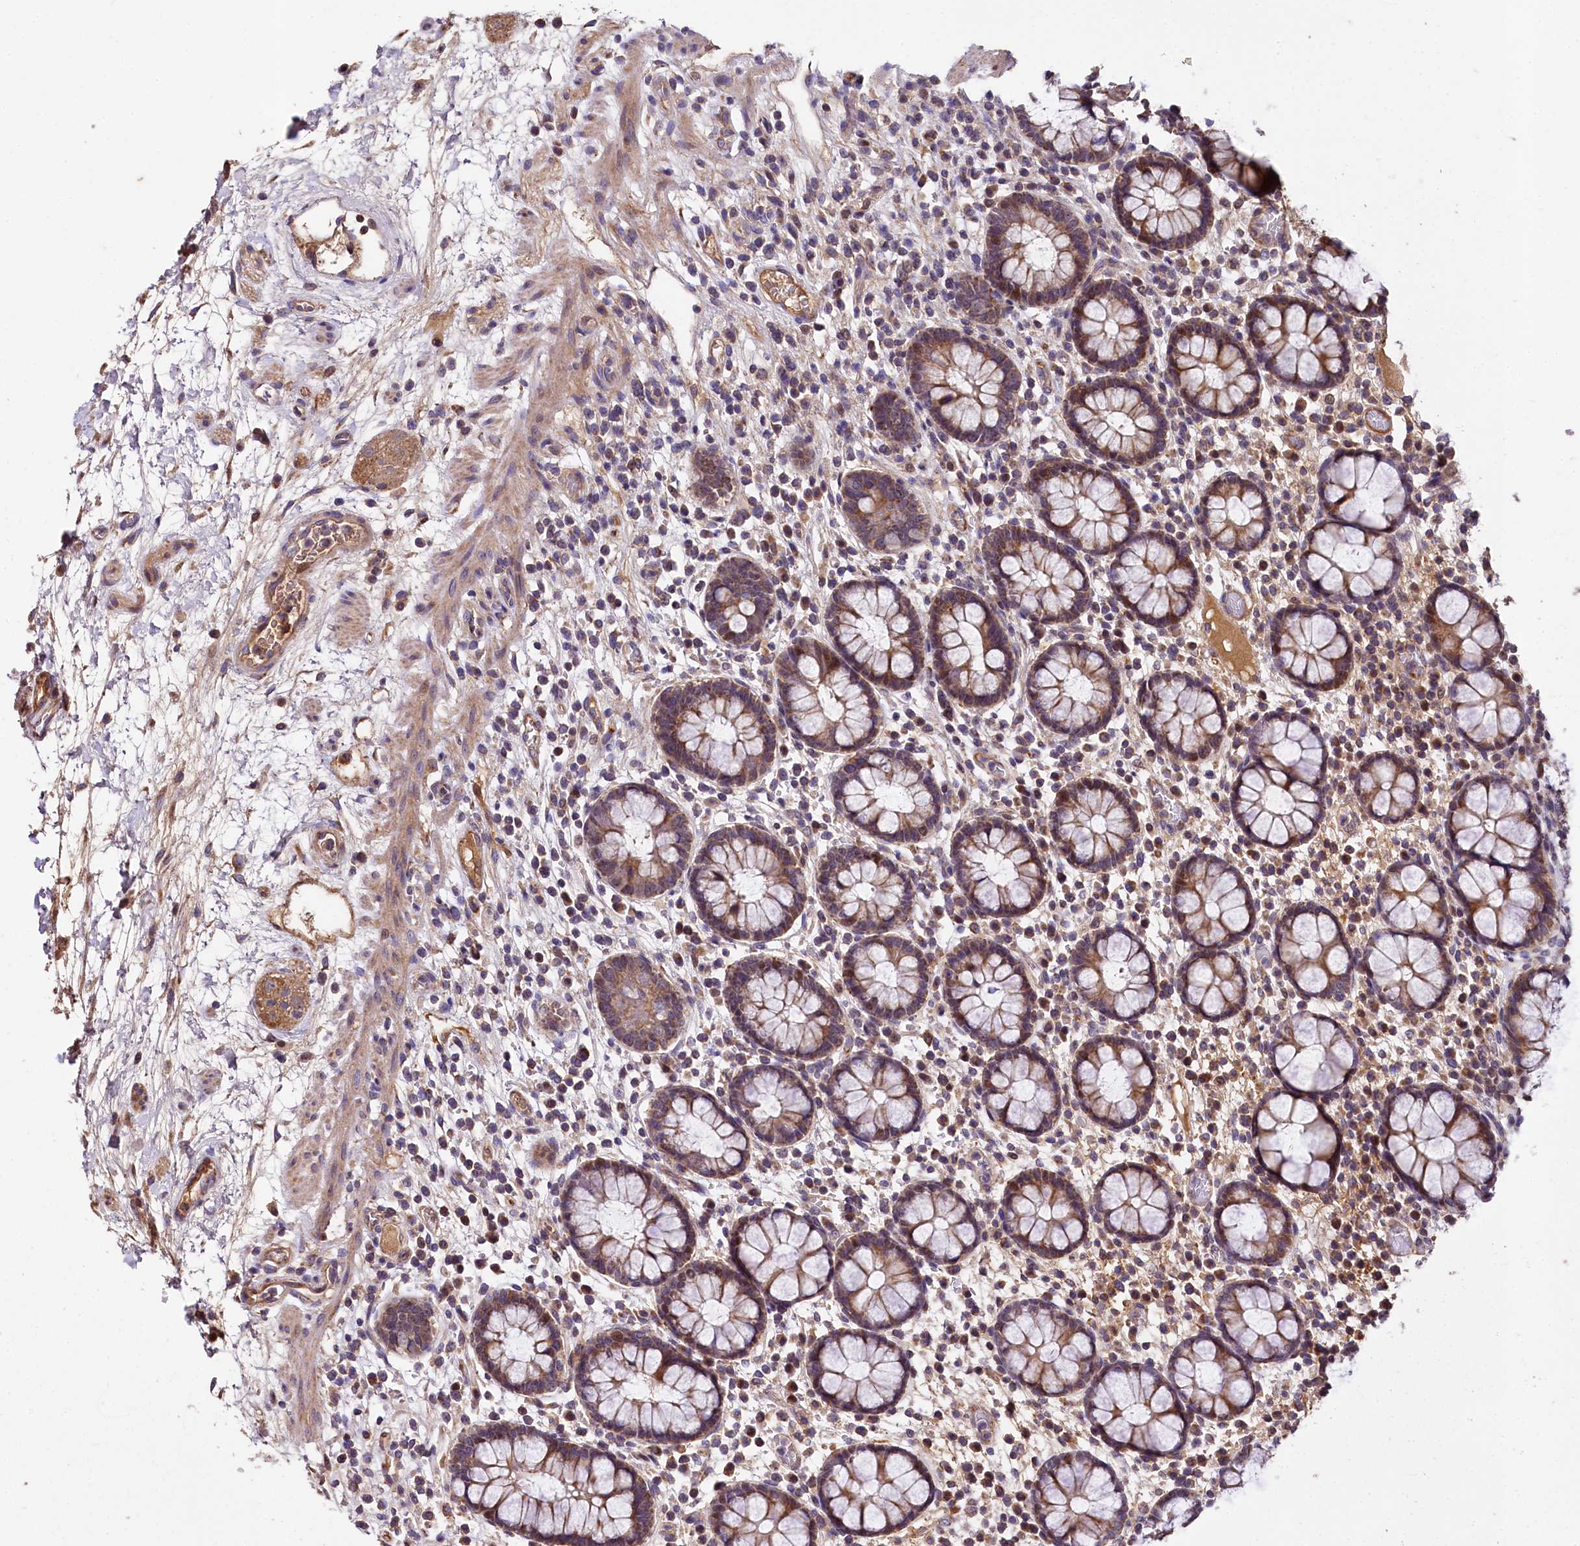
{"staining": {"intensity": "moderate", "quantity": "25%-75%", "location": "cytoplasmic/membranous"}, "tissue": "colon", "cell_type": "Endothelial cells", "image_type": "normal", "snomed": [{"axis": "morphology", "description": "Normal tissue, NOS"}, {"axis": "topography", "description": "Colon"}], "caption": "Brown immunohistochemical staining in unremarkable human colon reveals moderate cytoplasmic/membranous staining in about 25%-75% of endothelial cells.", "gene": "SPRYD3", "patient": {"sex": "female", "age": 79}}